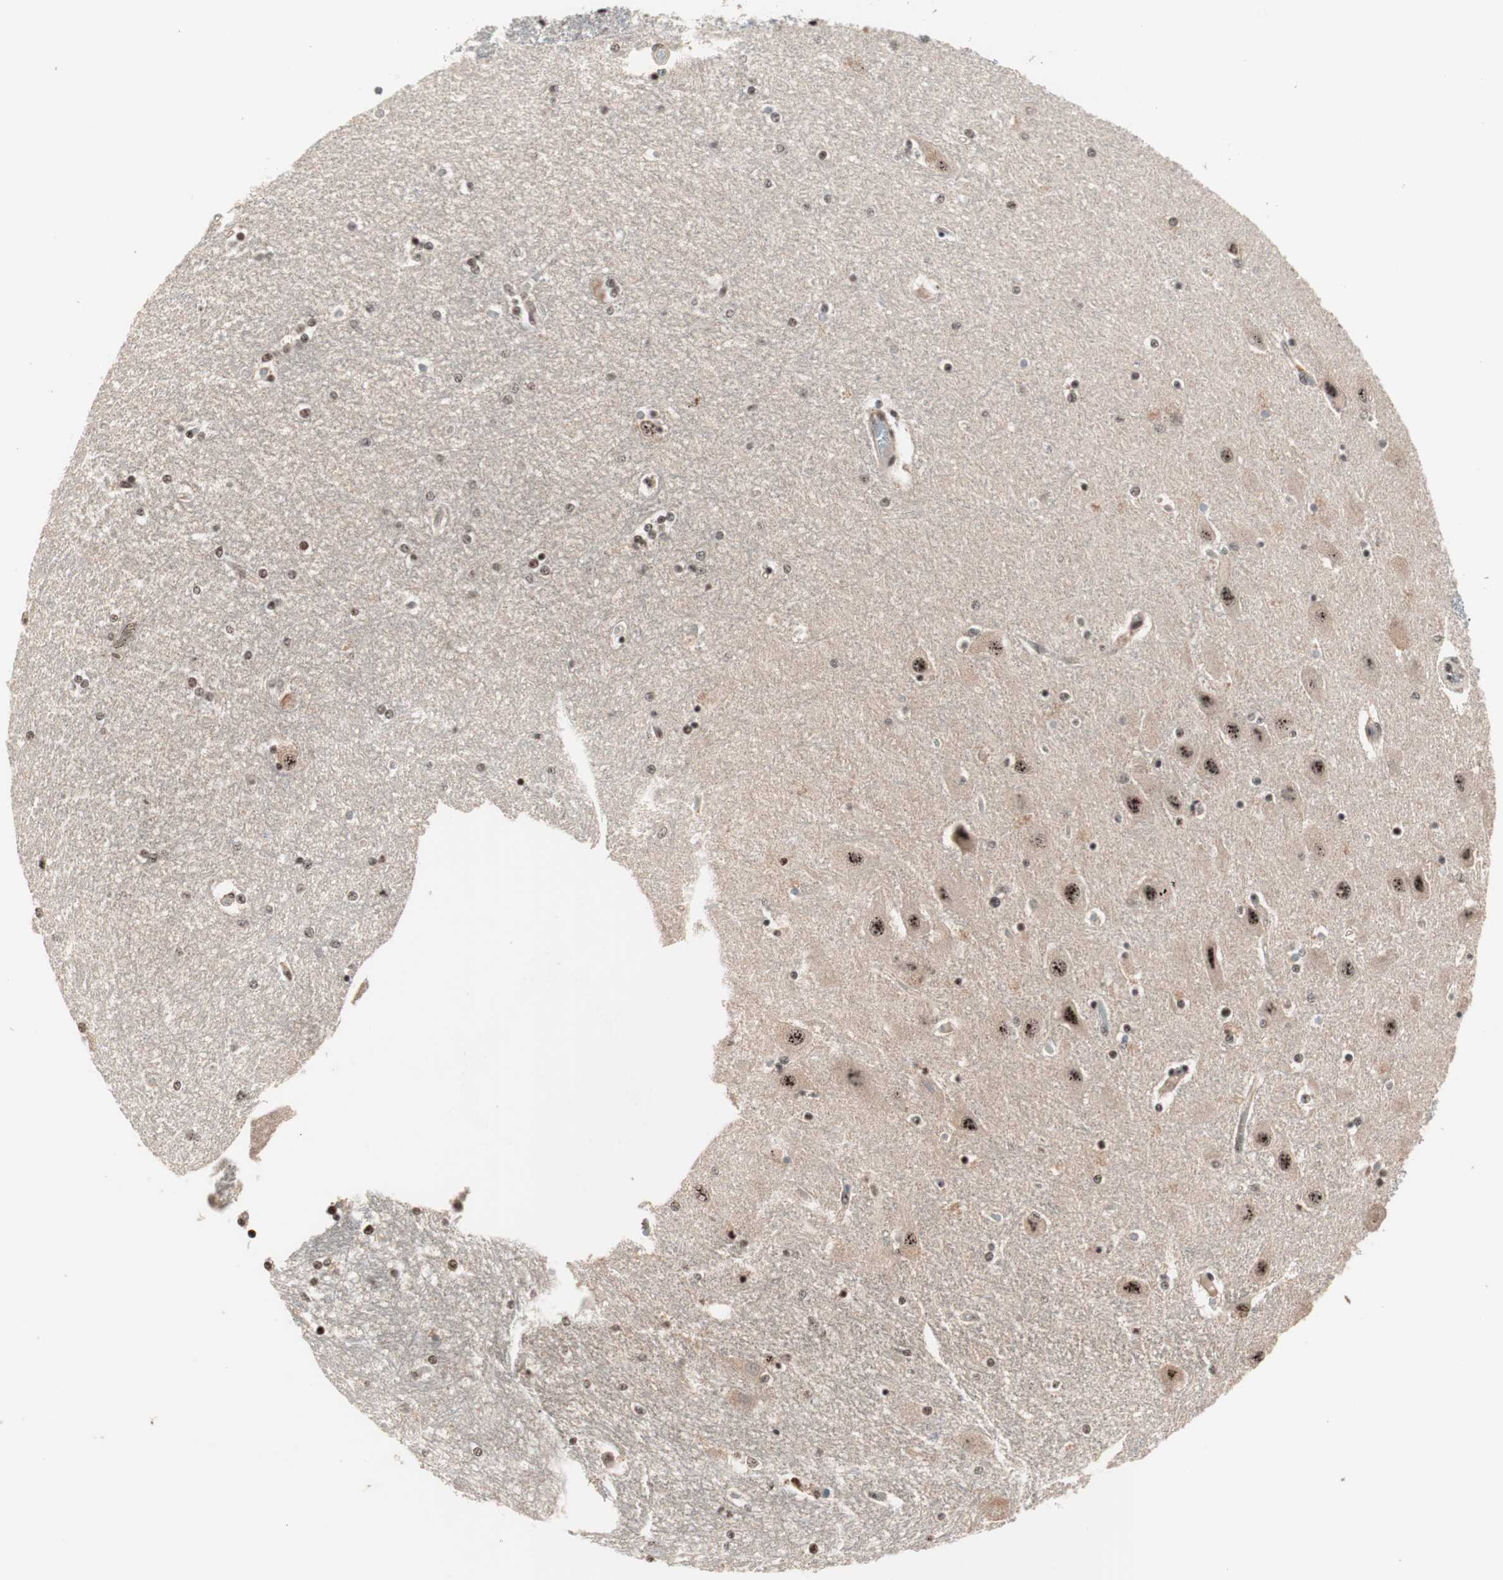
{"staining": {"intensity": "strong", "quantity": ">75%", "location": "nuclear"}, "tissue": "hippocampus", "cell_type": "Glial cells", "image_type": "normal", "snomed": [{"axis": "morphology", "description": "Normal tissue, NOS"}, {"axis": "topography", "description": "Hippocampus"}], "caption": "High-magnification brightfield microscopy of benign hippocampus stained with DAB (3,3'-diaminobenzidine) (brown) and counterstained with hematoxylin (blue). glial cells exhibit strong nuclear staining is appreciated in about>75% of cells. (Stains: DAB in brown, nuclei in blue, Microscopy: brightfield microscopy at high magnification).", "gene": "NR5A2", "patient": {"sex": "female", "age": 54}}